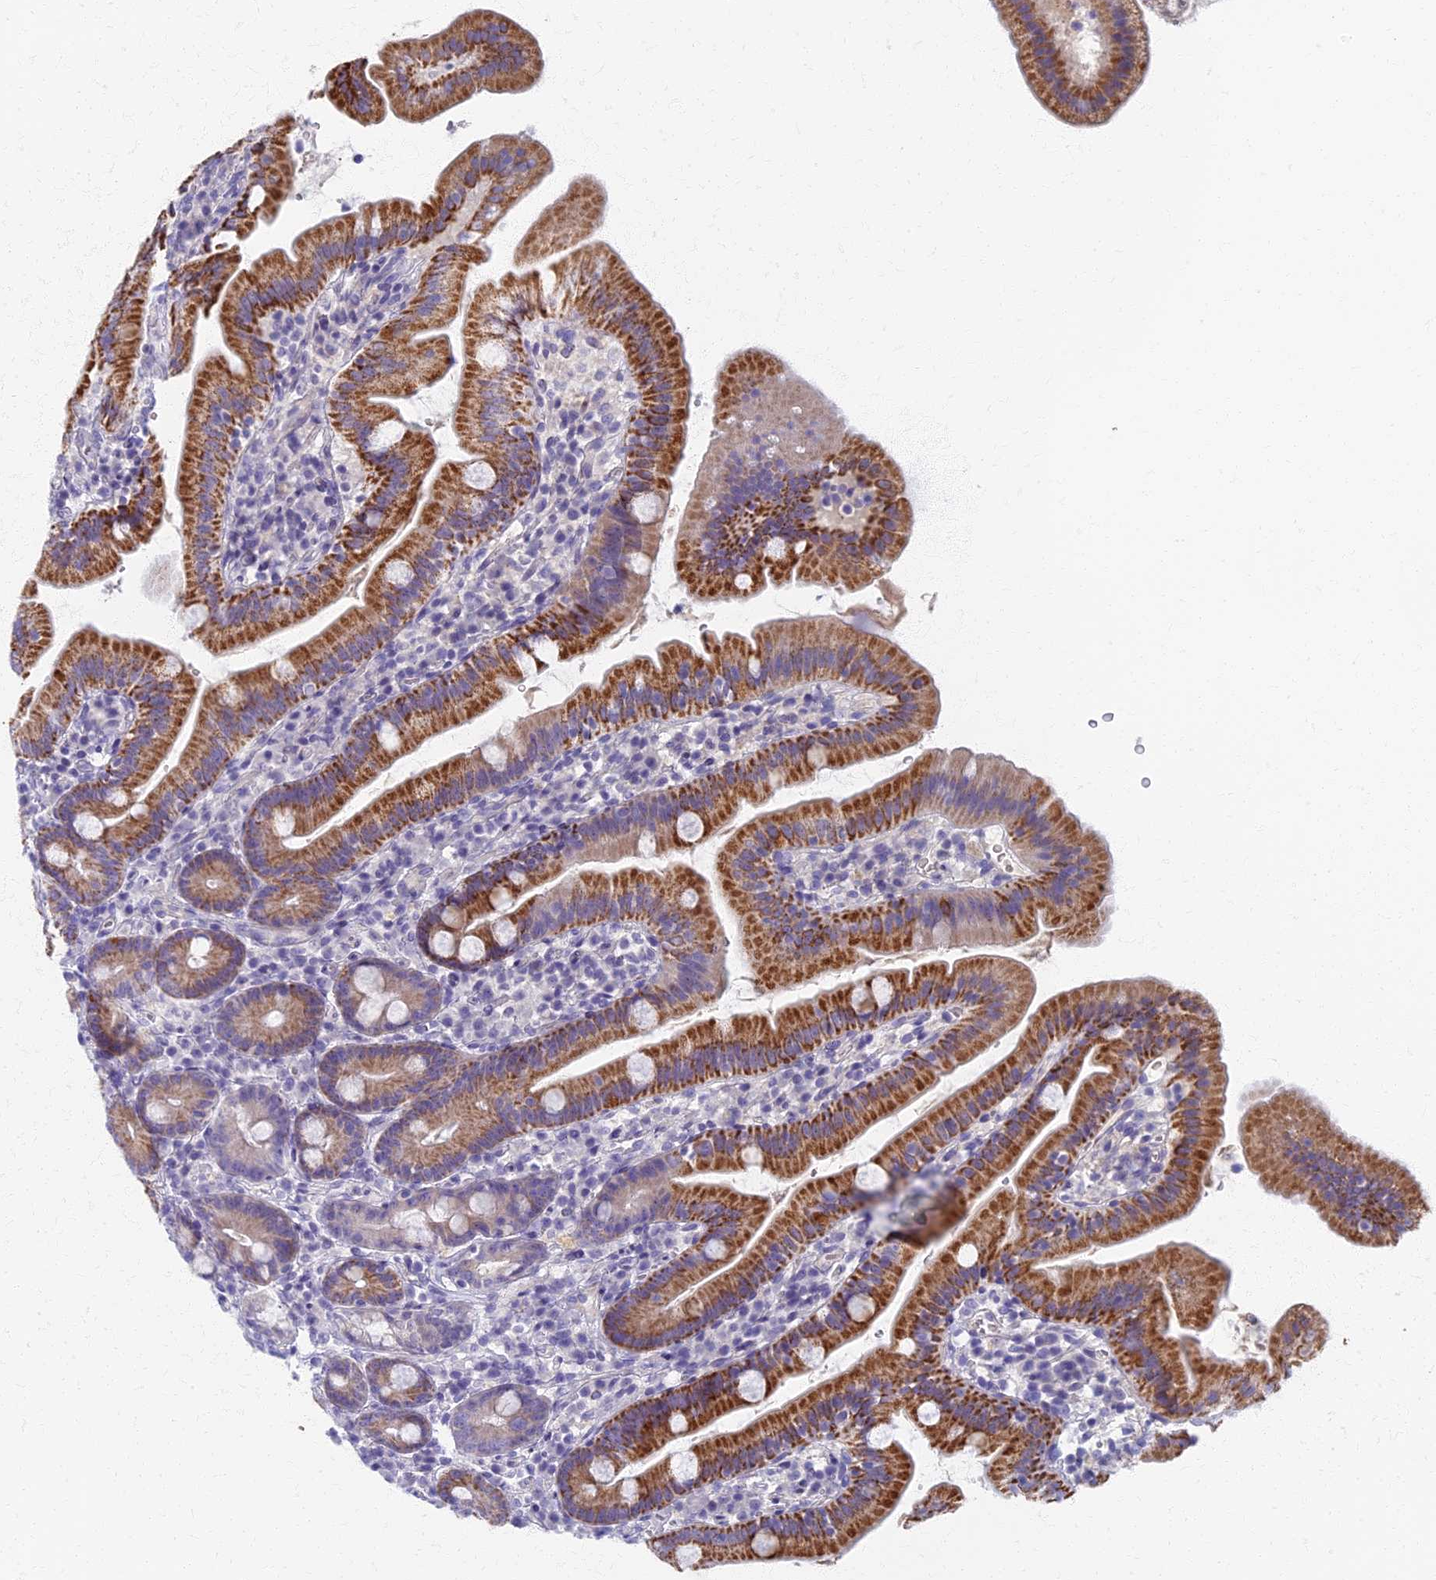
{"staining": {"intensity": "strong", "quantity": ">75%", "location": "cytoplasmic/membranous"}, "tissue": "duodenum", "cell_type": "Glandular cells", "image_type": "normal", "snomed": [{"axis": "morphology", "description": "Normal tissue, NOS"}, {"axis": "topography", "description": "Duodenum"}], "caption": "High-power microscopy captured an IHC image of normal duodenum, revealing strong cytoplasmic/membranous staining in approximately >75% of glandular cells.", "gene": "AP4E1", "patient": {"sex": "female", "age": 67}}